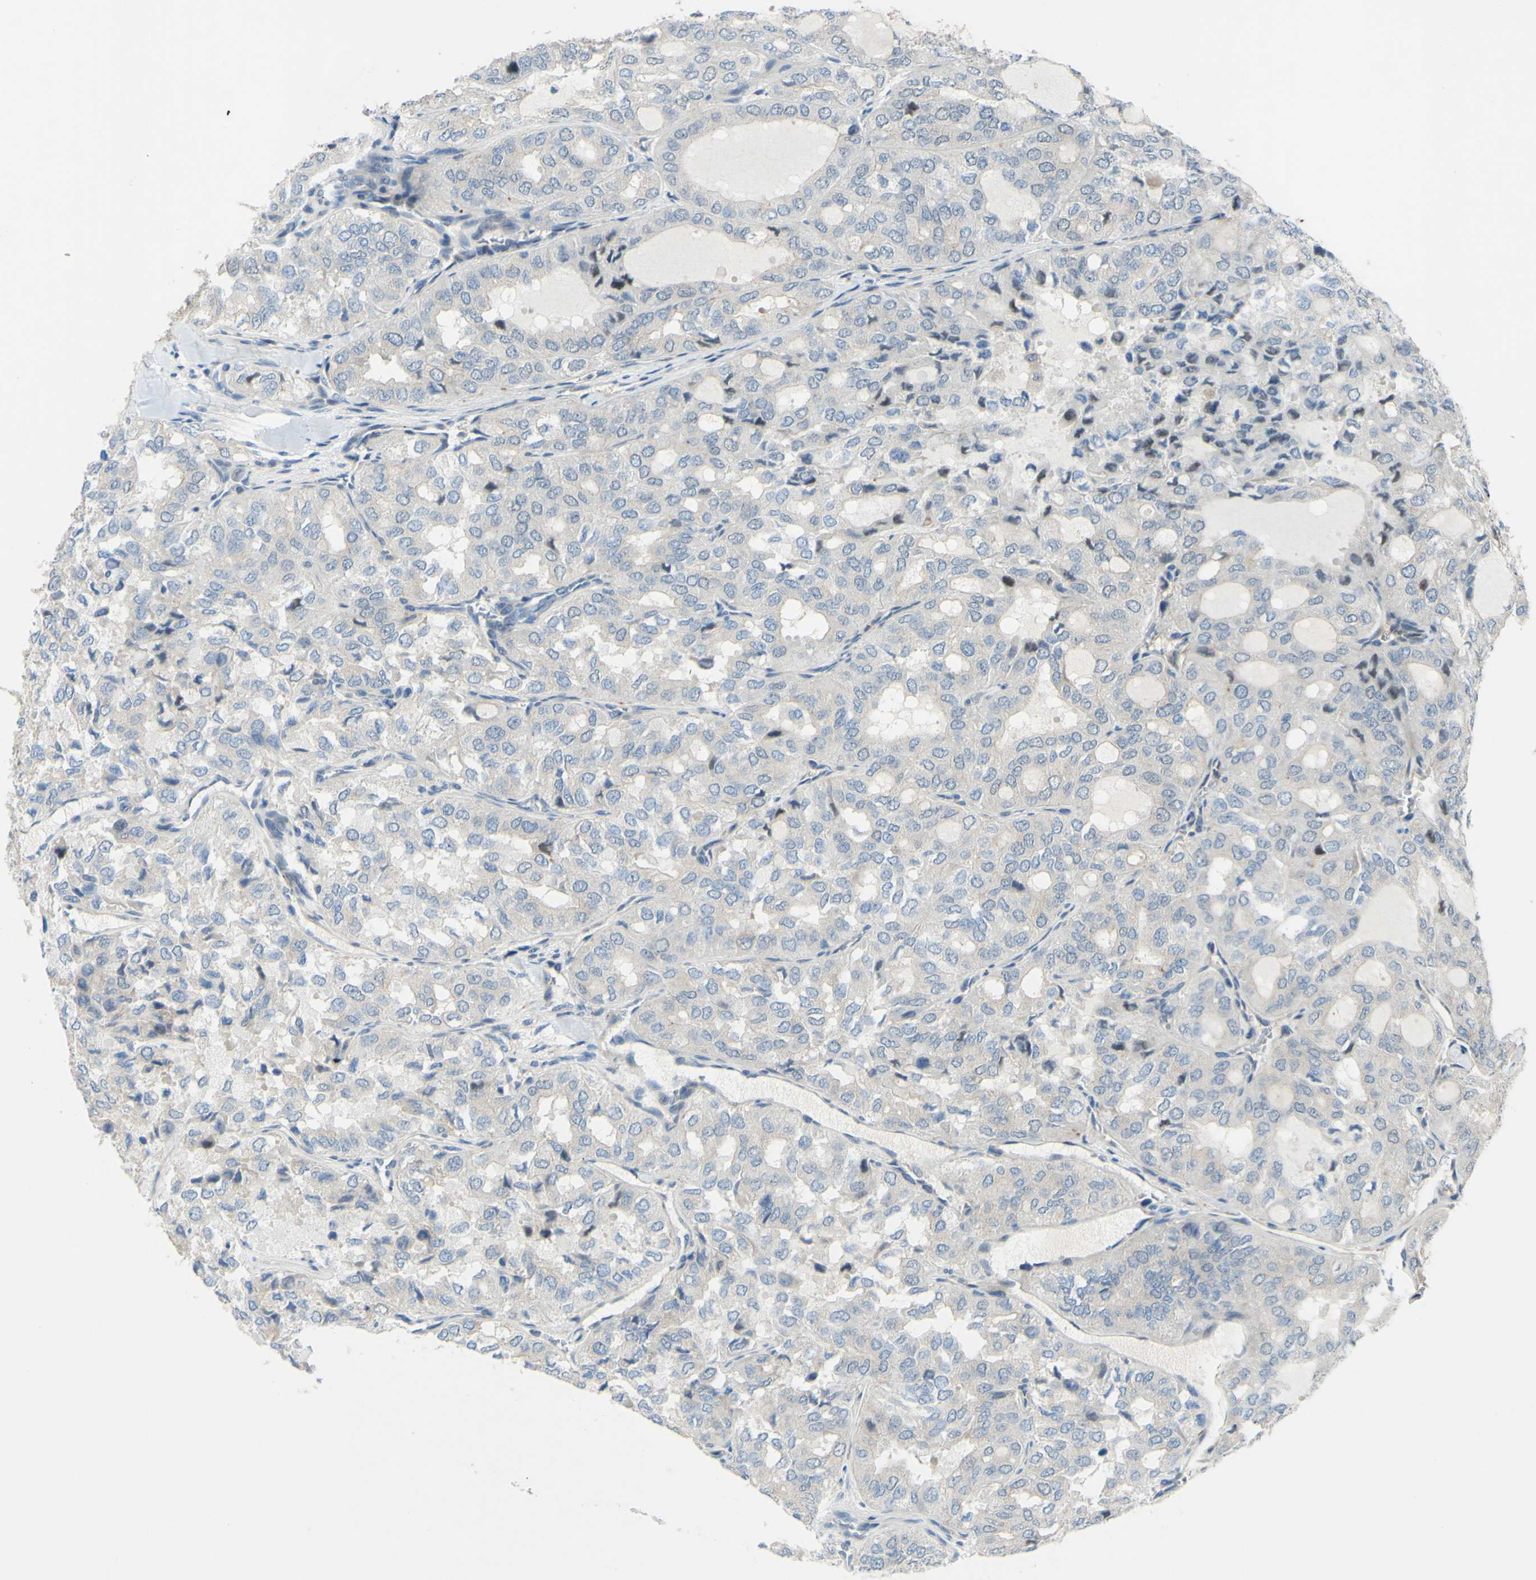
{"staining": {"intensity": "negative", "quantity": "none", "location": "none"}, "tissue": "thyroid cancer", "cell_type": "Tumor cells", "image_type": "cancer", "snomed": [{"axis": "morphology", "description": "Follicular adenoma carcinoma, NOS"}, {"axis": "topography", "description": "Thyroid gland"}], "caption": "DAB immunohistochemical staining of thyroid cancer (follicular adenoma carcinoma) displays no significant staining in tumor cells.", "gene": "ARHGAP1", "patient": {"sex": "male", "age": 75}}